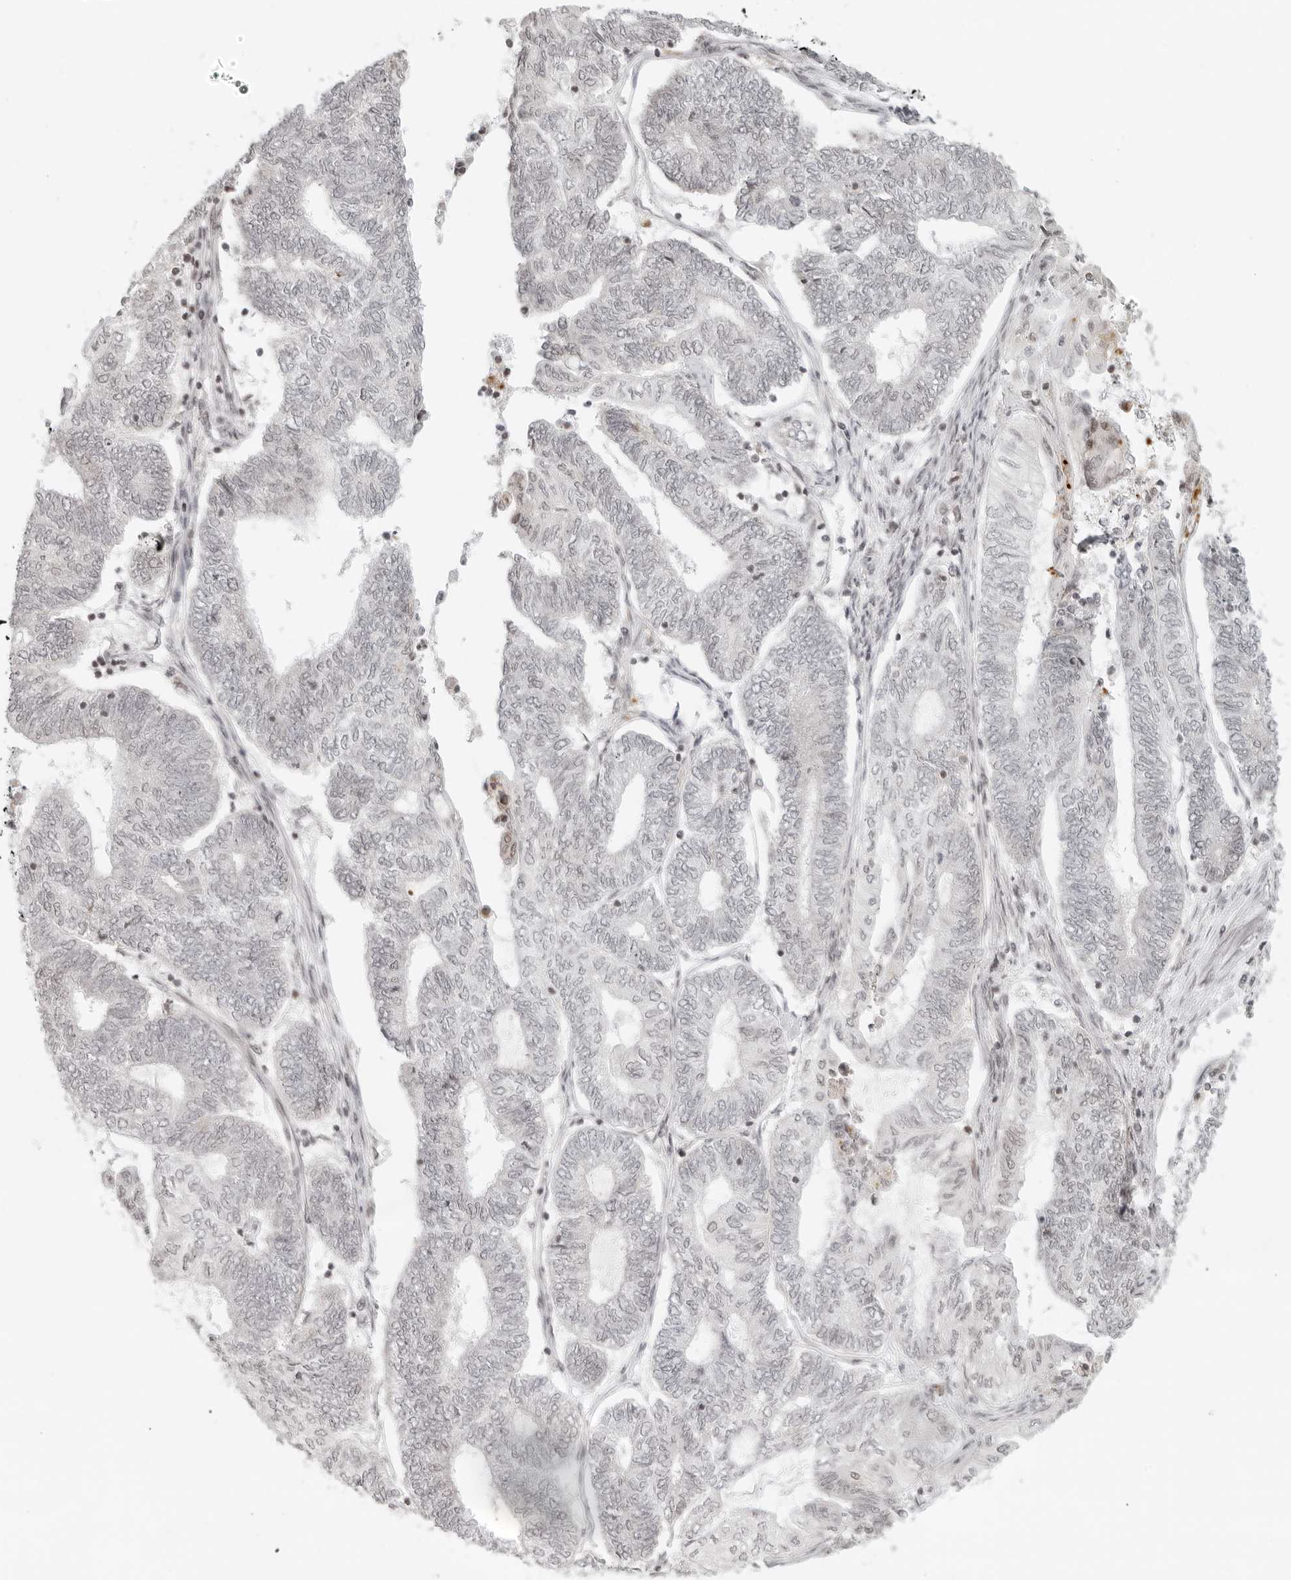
{"staining": {"intensity": "negative", "quantity": "none", "location": "none"}, "tissue": "endometrial cancer", "cell_type": "Tumor cells", "image_type": "cancer", "snomed": [{"axis": "morphology", "description": "Adenocarcinoma, NOS"}, {"axis": "topography", "description": "Uterus"}, {"axis": "topography", "description": "Endometrium"}], "caption": "A micrograph of endometrial adenocarcinoma stained for a protein demonstrates no brown staining in tumor cells.", "gene": "ZNF407", "patient": {"sex": "female", "age": 70}}